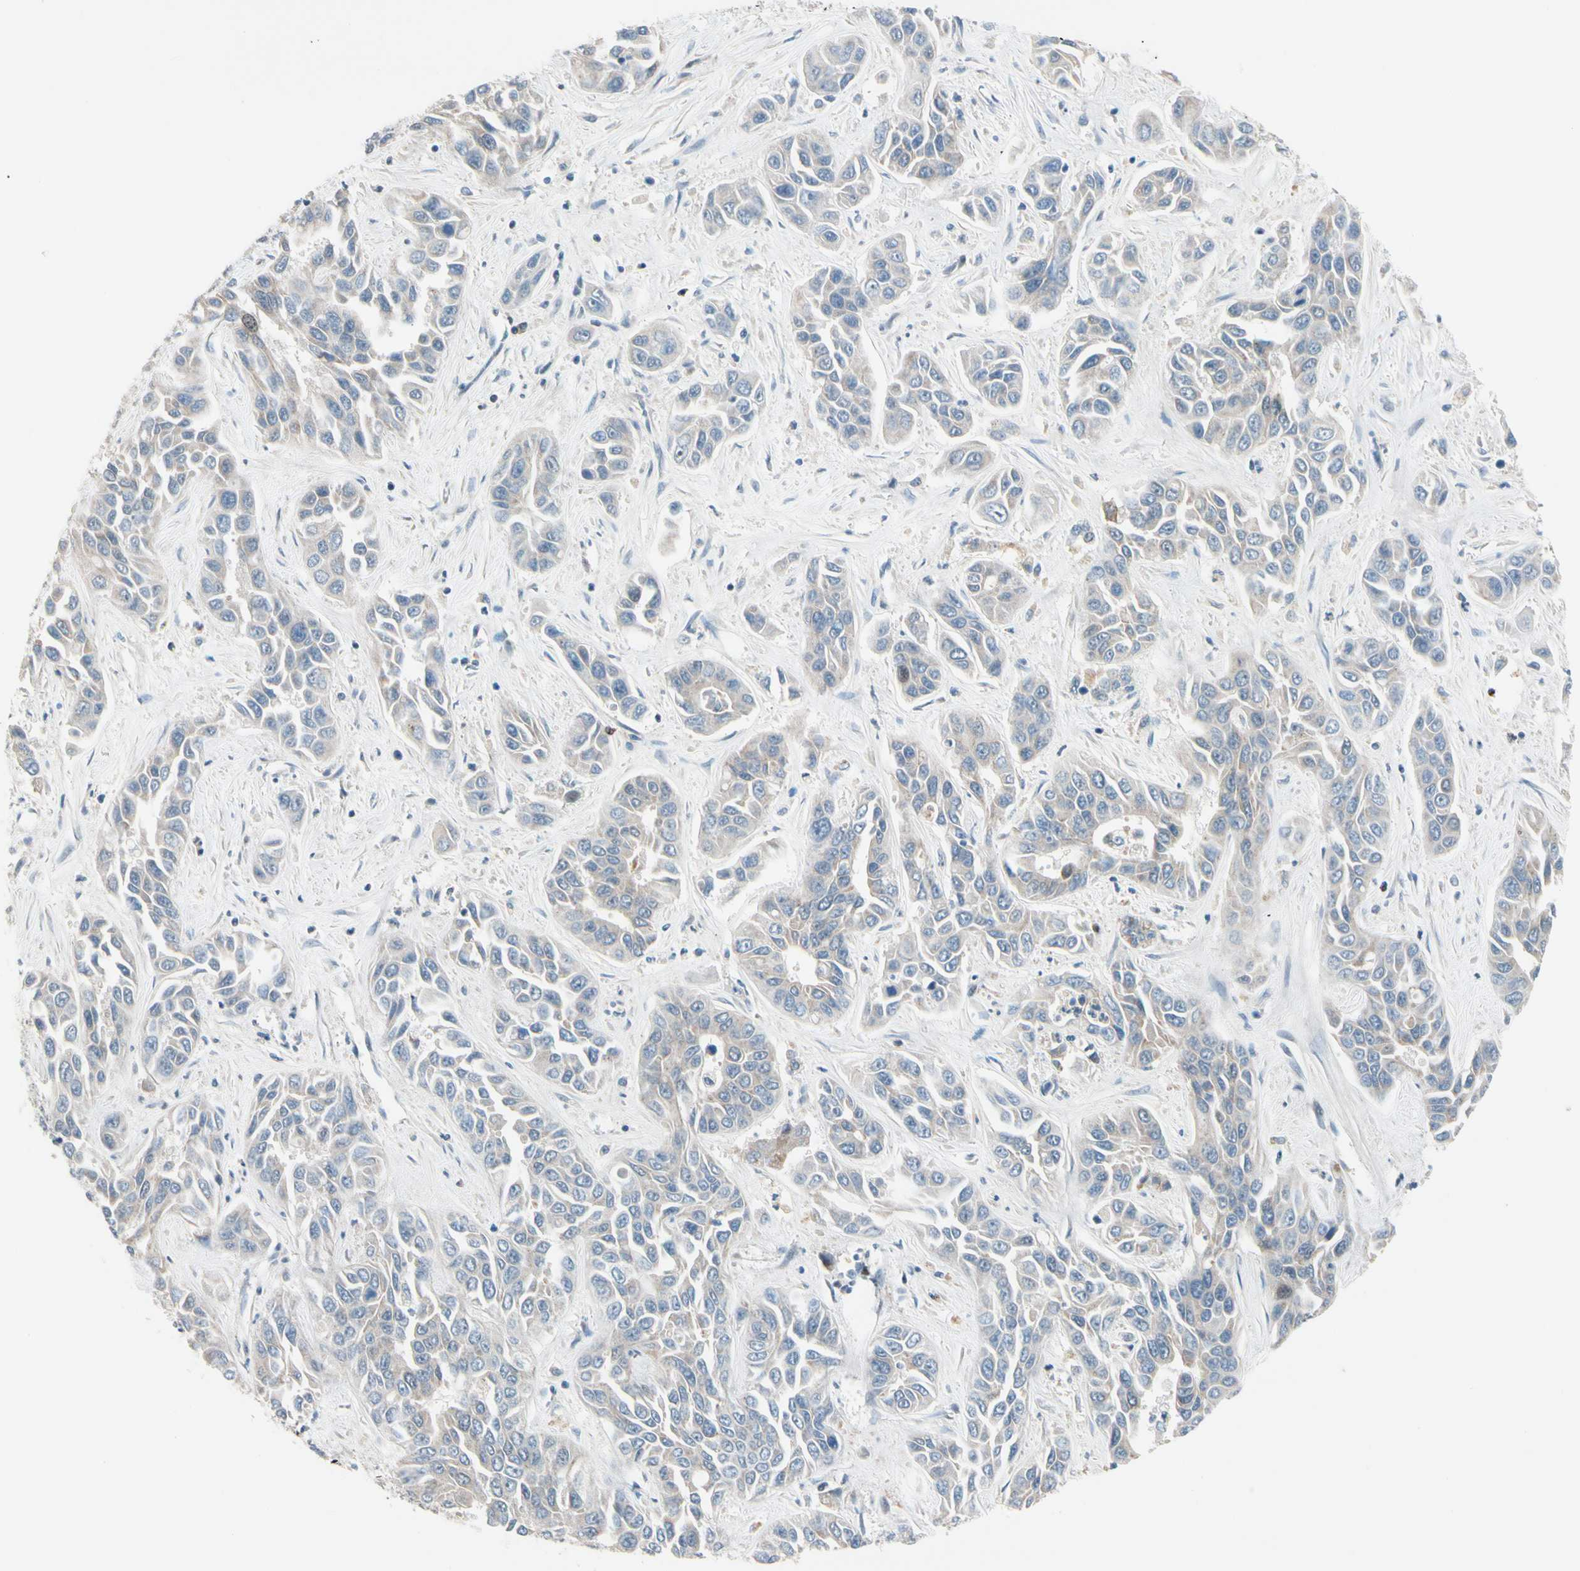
{"staining": {"intensity": "negative", "quantity": "none", "location": "none"}, "tissue": "liver cancer", "cell_type": "Tumor cells", "image_type": "cancer", "snomed": [{"axis": "morphology", "description": "Cholangiocarcinoma"}, {"axis": "topography", "description": "Liver"}], "caption": "Immunohistochemical staining of human cholangiocarcinoma (liver) demonstrates no significant positivity in tumor cells.", "gene": "CFAP36", "patient": {"sex": "female", "age": 52}}